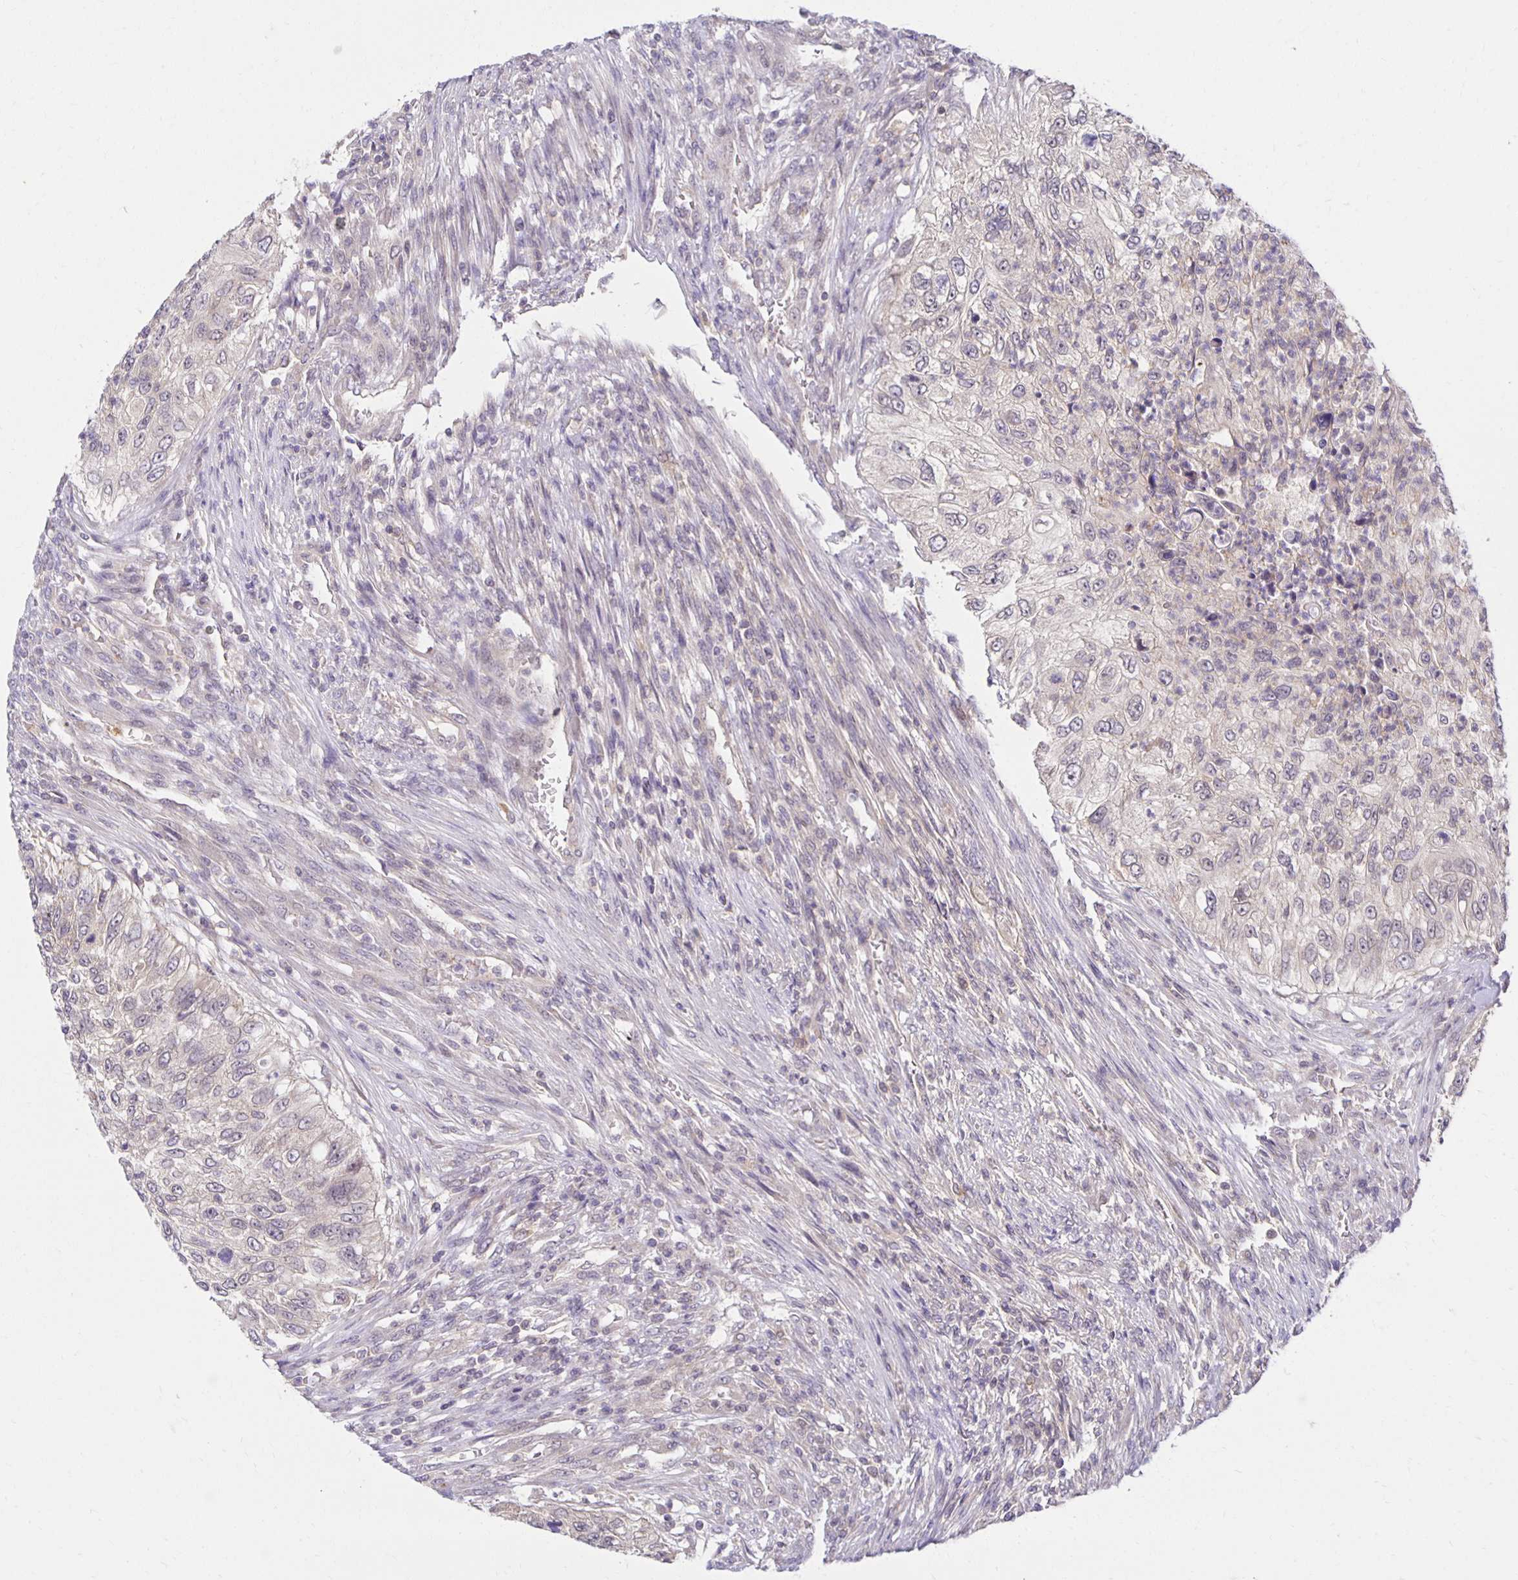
{"staining": {"intensity": "negative", "quantity": "none", "location": "none"}, "tissue": "urothelial cancer", "cell_type": "Tumor cells", "image_type": "cancer", "snomed": [{"axis": "morphology", "description": "Urothelial carcinoma, High grade"}, {"axis": "topography", "description": "Urinary bladder"}], "caption": "DAB (3,3'-diaminobenzidine) immunohistochemical staining of human high-grade urothelial carcinoma exhibits no significant expression in tumor cells.", "gene": "MIEN1", "patient": {"sex": "female", "age": 60}}